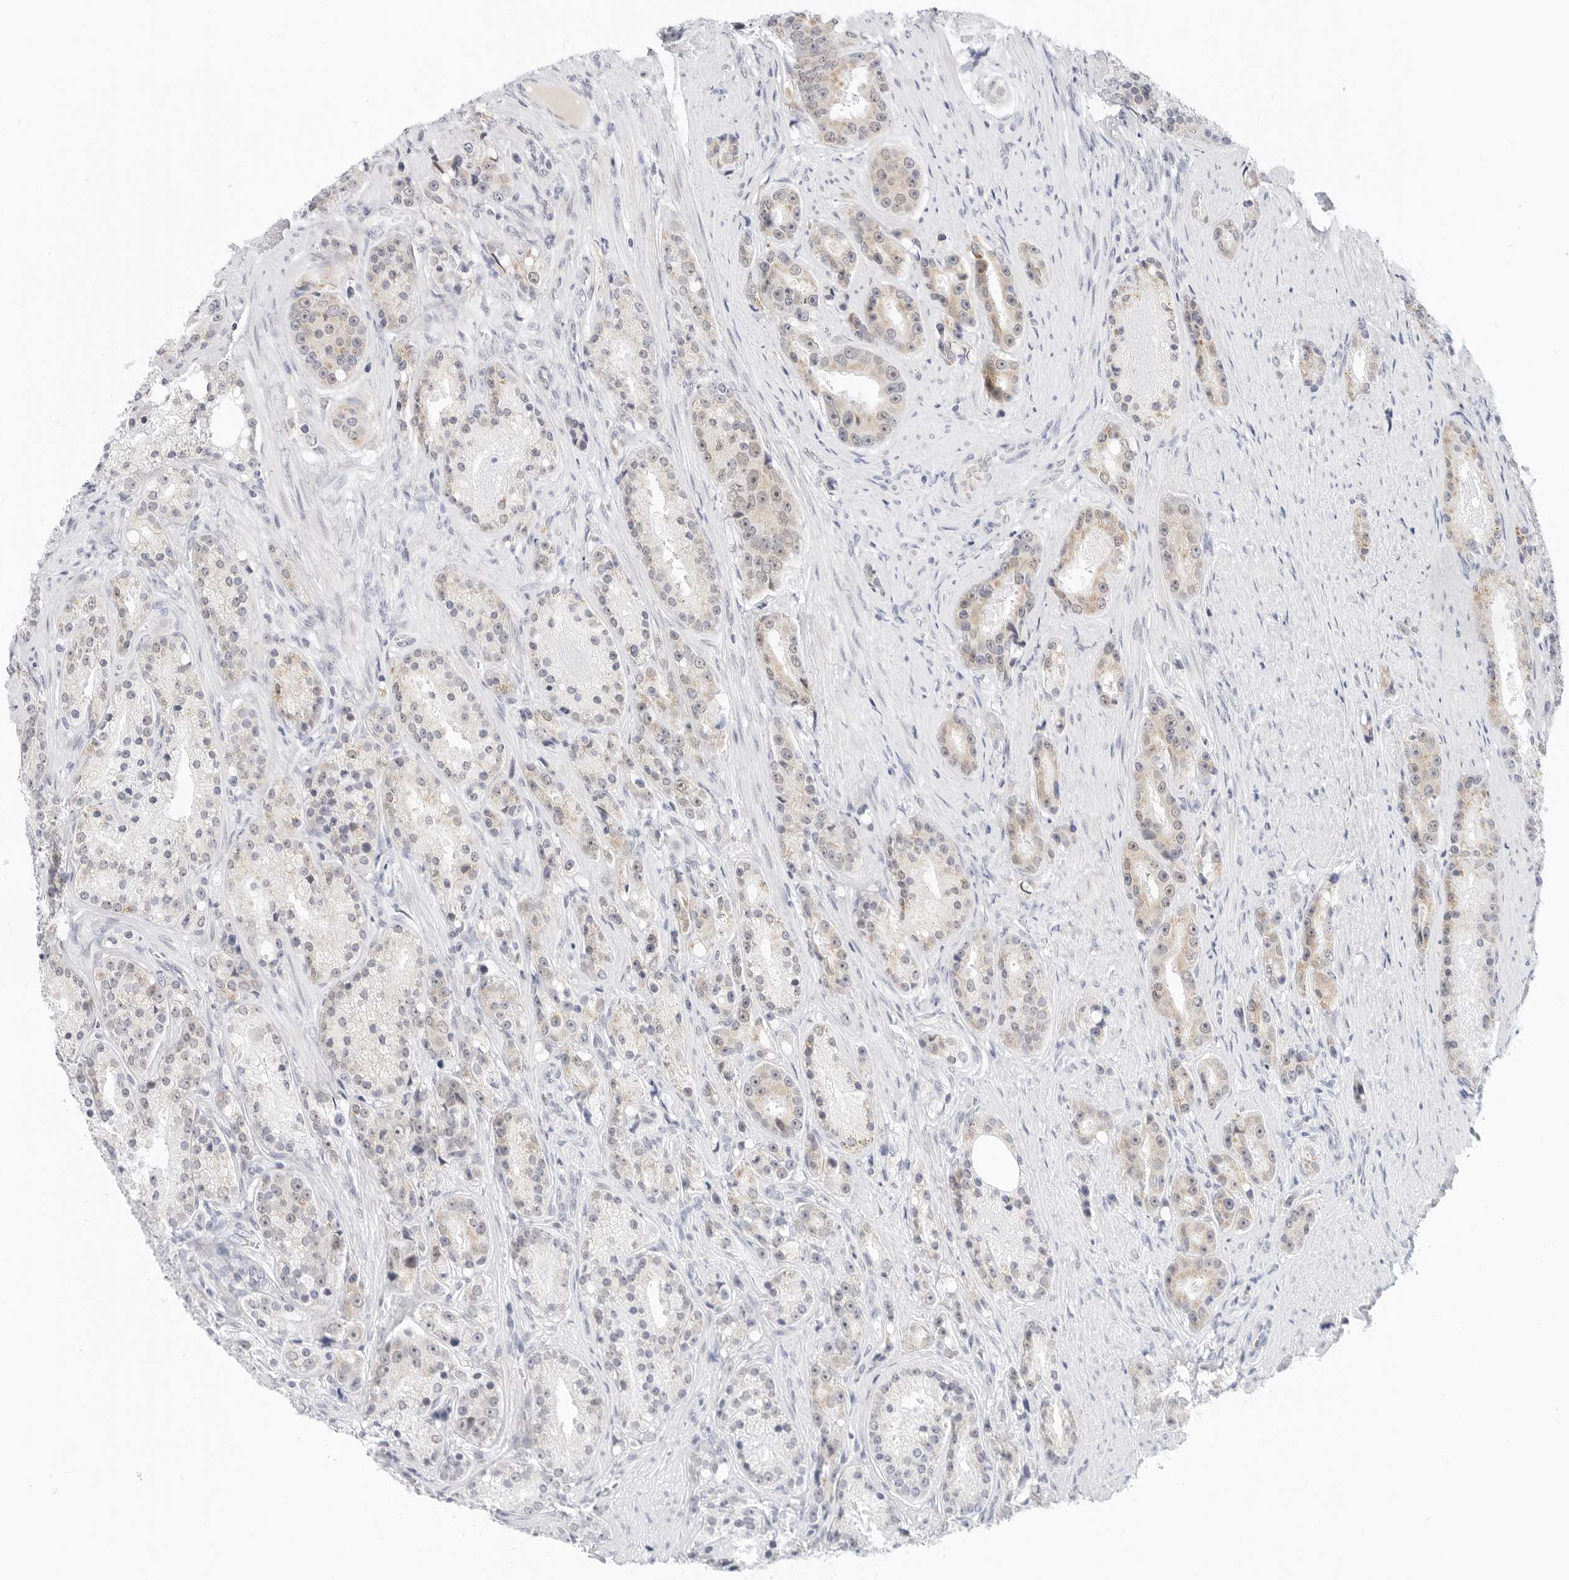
{"staining": {"intensity": "weak", "quantity": "25%-75%", "location": "cytoplasmic/membranous"}, "tissue": "prostate cancer", "cell_type": "Tumor cells", "image_type": "cancer", "snomed": [{"axis": "morphology", "description": "Adenocarcinoma, High grade"}, {"axis": "topography", "description": "Prostate"}], "caption": "Prostate cancer stained for a protein reveals weak cytoplasmic/membranous positivity in tumor cells.", "gene": "TSEN2", "patient": {"sex": "male", "age": 60}}